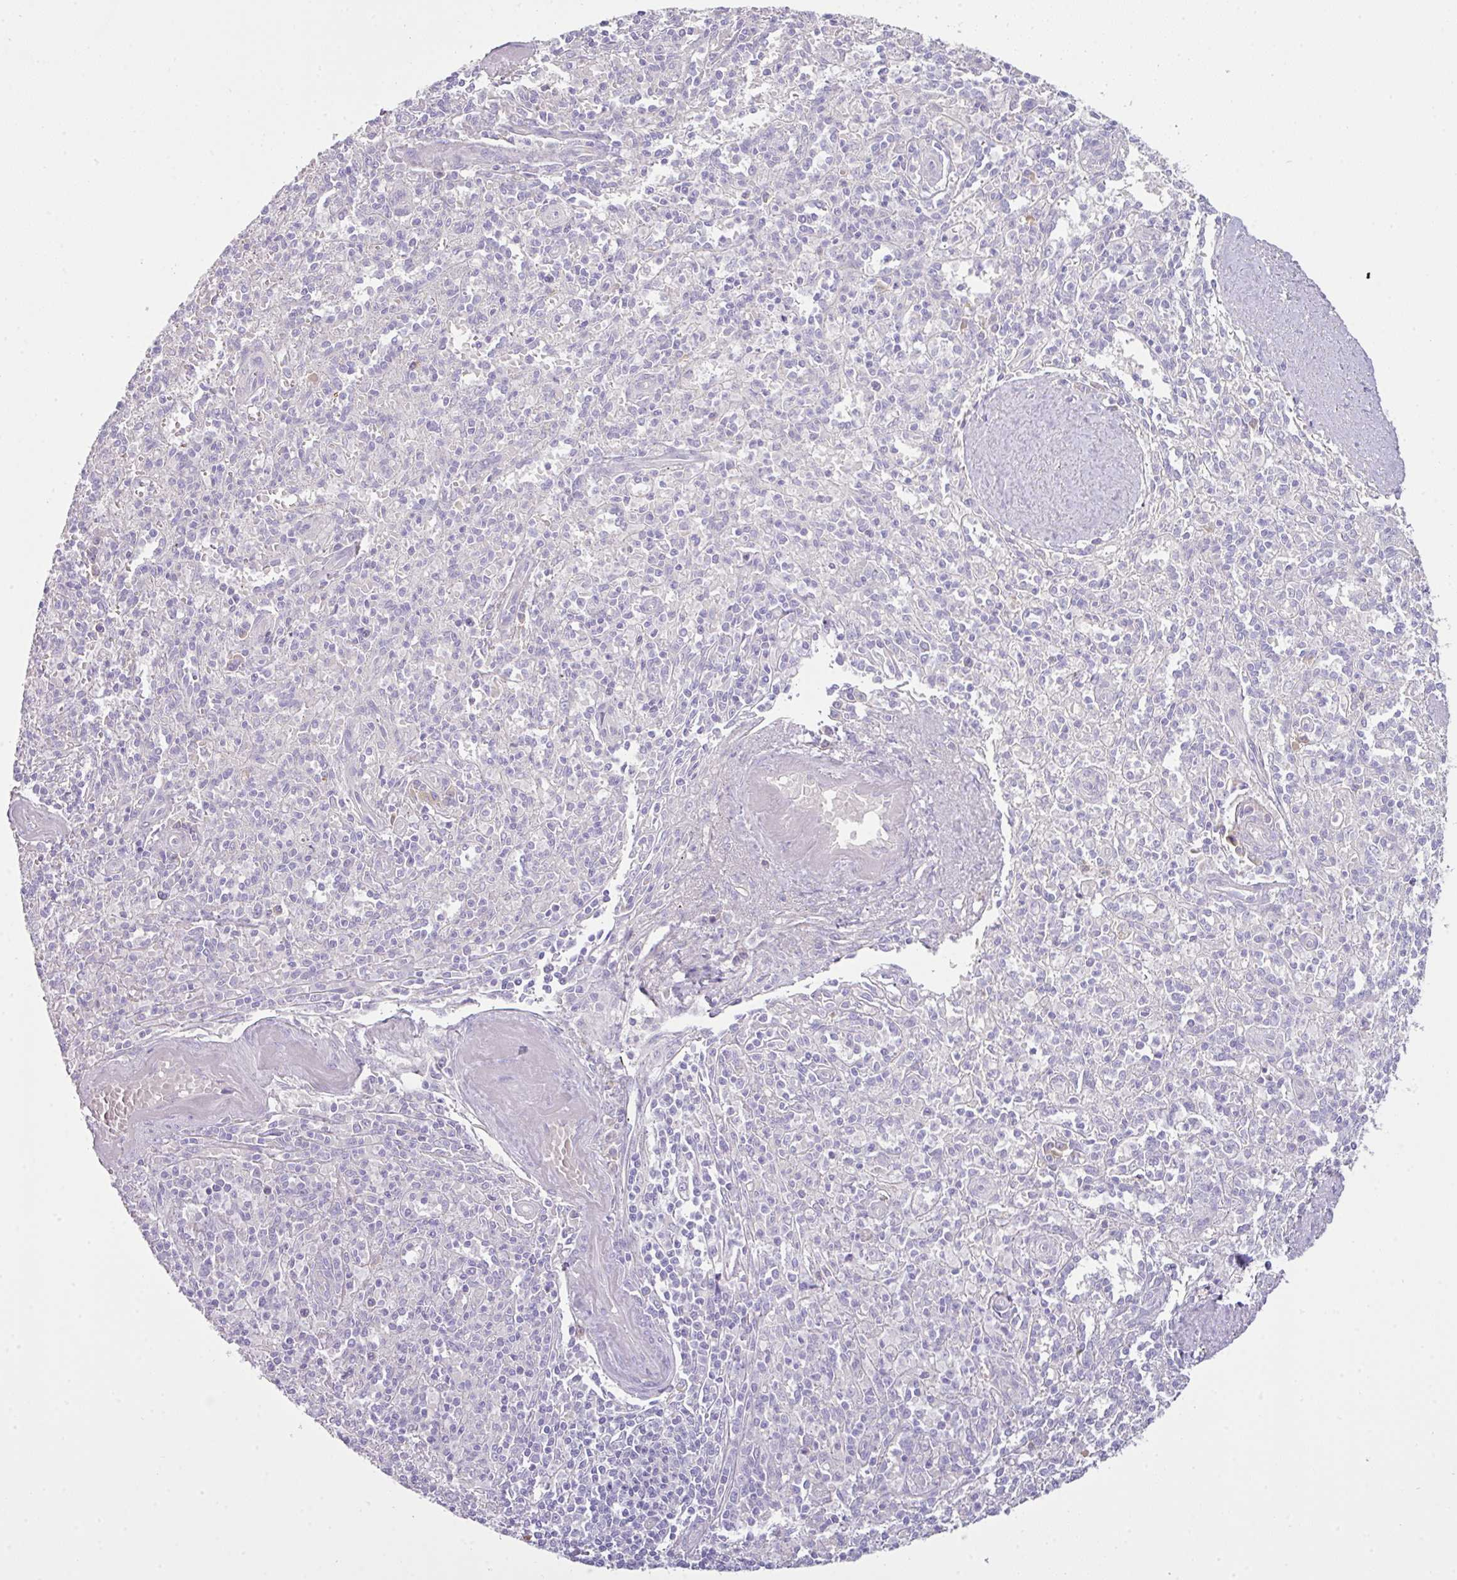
{"staining": {"intensity": "negative", "quantity": "none", "location": "none"}, "tissue": "spleen", "cell_type": "Cells in red pulp", "image_type": "normal", "snomed": [{"axis": "morphology", "description": "Normal tissue, NOS"}, {"axis": "topography", "description": "Spleen"}], "caption": "A high-resolution histopathology image shows IHC staining of unremarkable spleen, which displays no significant expression in cells in red pulp. (DAB immunohistochemistry, high magnification).", "gene": "OR6C6", "patient": {"sex": "female", "age": 70}}